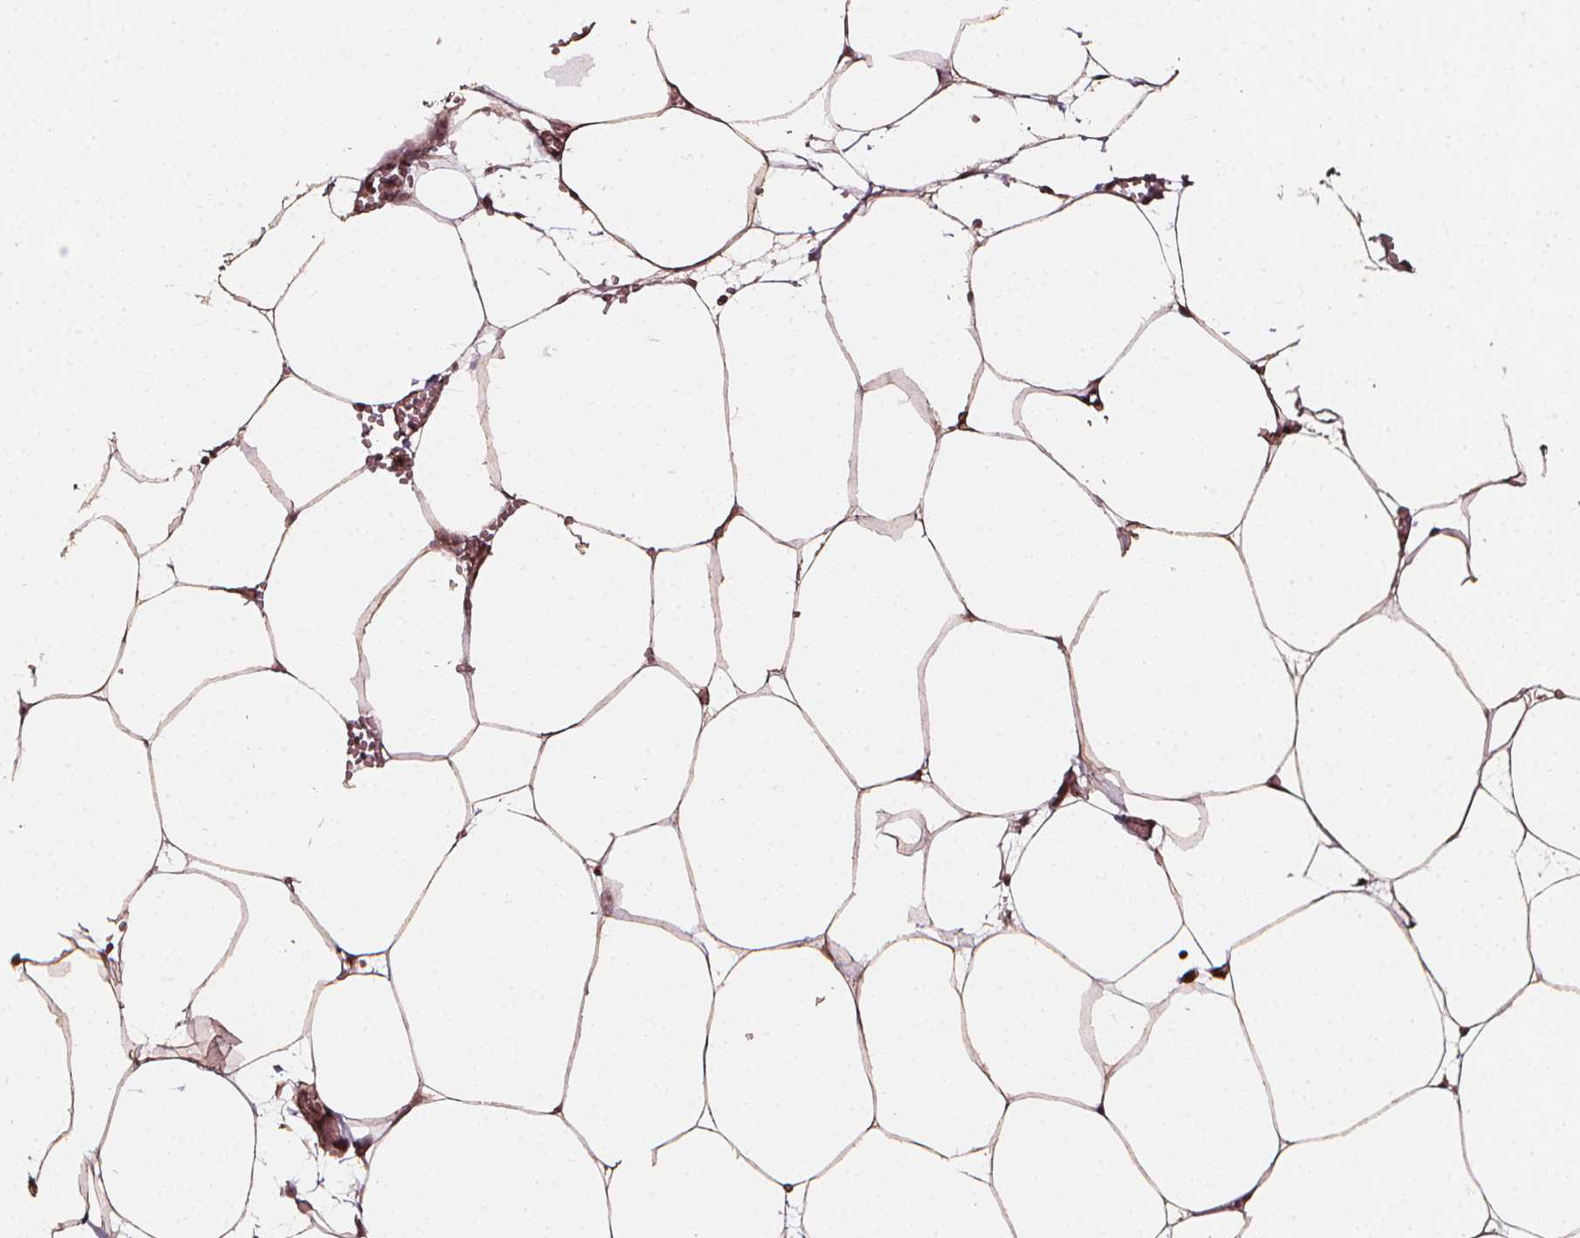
{"staining": {"intensity": "weak", "quantity": ">75%", "location": "cytoplasmic/membranous"}, "tissue": "adipose tissue", "cell_type": "Adipocytes", "image_type": "normal", "snomed": [{"axis": "morphology", "description": "Normal tissue, NOS"}, {"axis": "topography", "description": "Adipose tissue"}, {"axis": "topography", "description": "Pancreas"}, {"axis": "topography", "description": "Peripheral nerve tissue"}], "caption": "Approximately >75% of adipocytes in unremarkable adipose tissue show weak cytoplasmic/membranous protein staining as visualized by brown immunohistochemical staining.", "gene": "EXOSC9", "patient": {"sex": "female", "age": 58}}